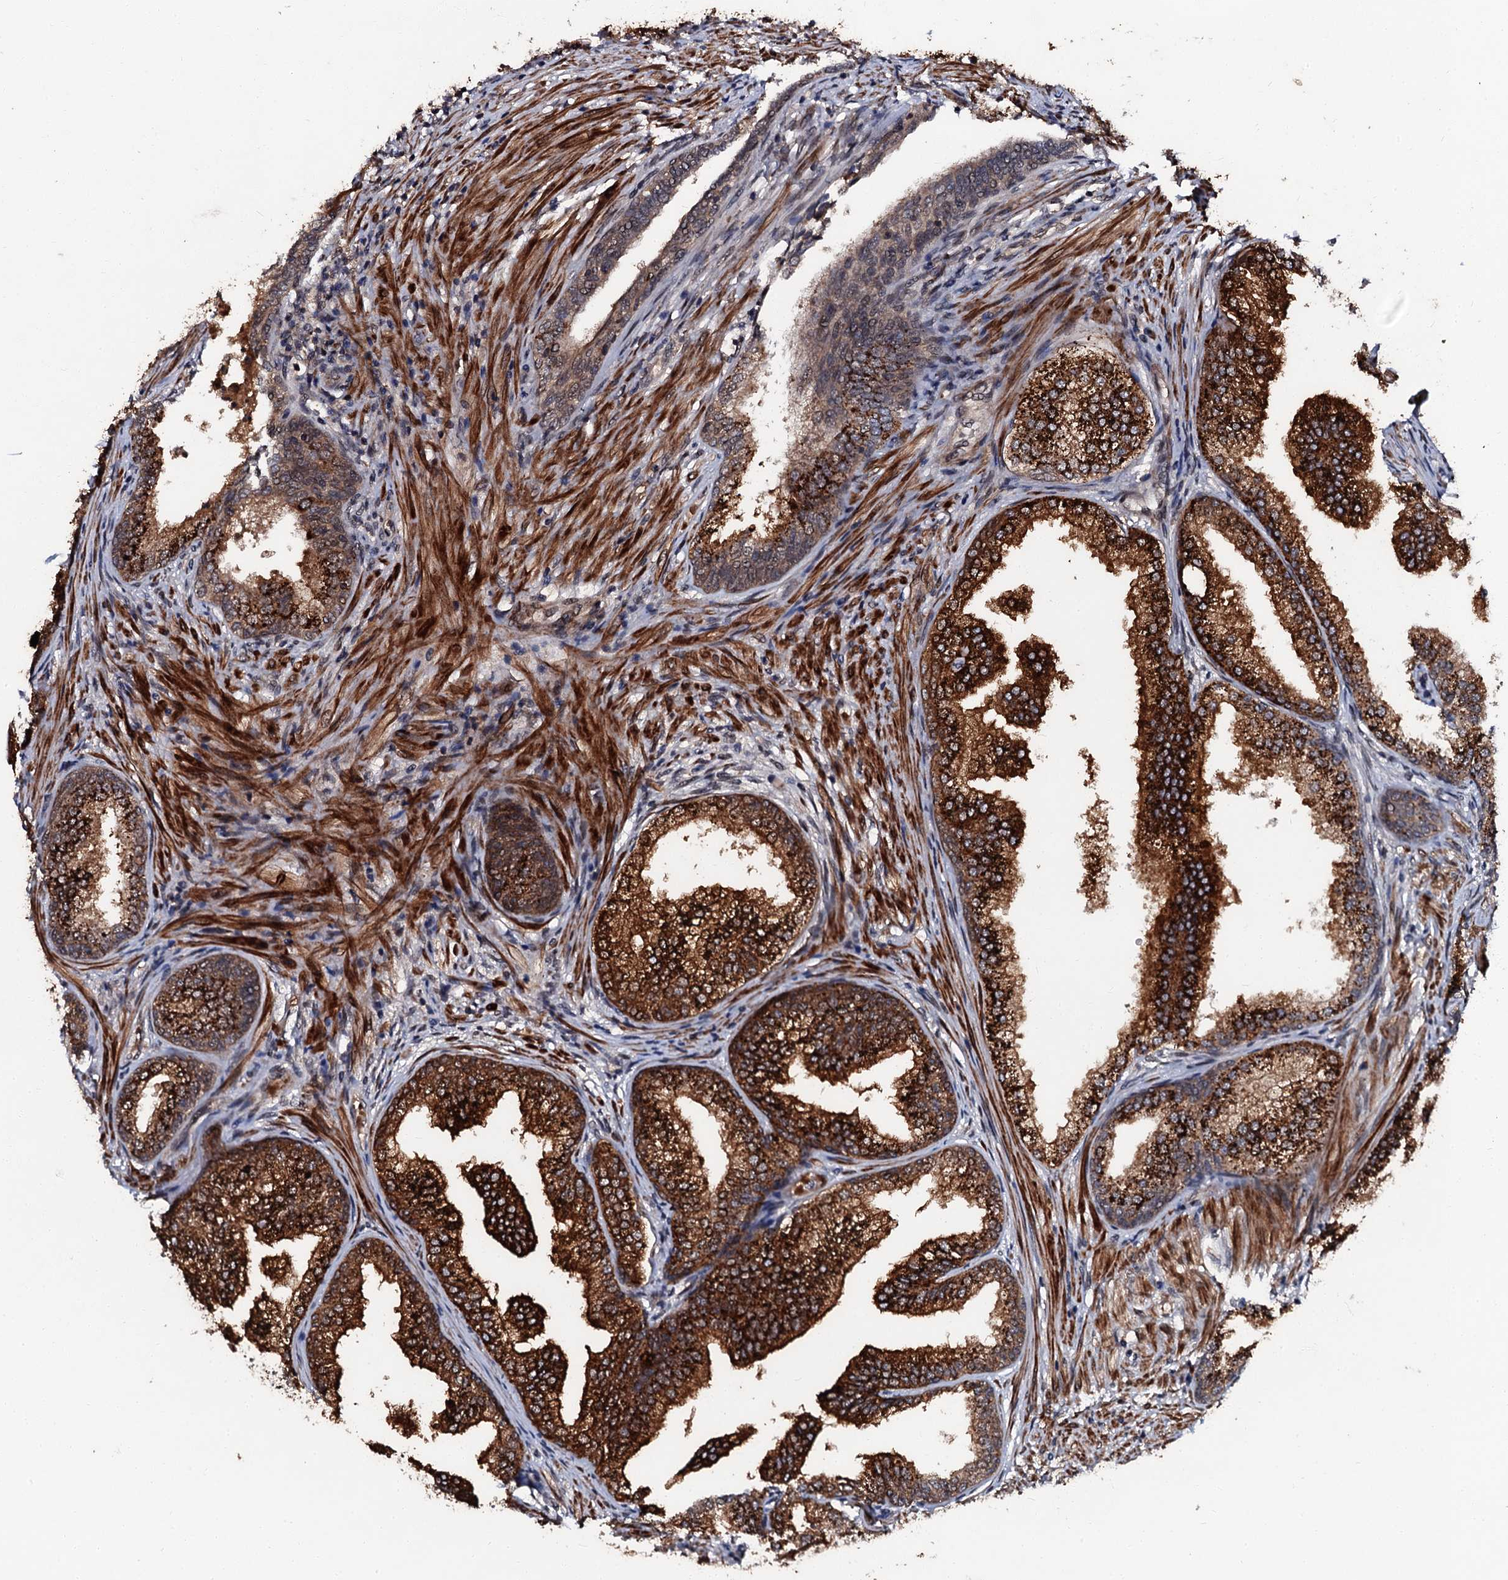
{"staining": {"intensity": "strong", "quantity": ">75%", "location": "cytoplasmic/membranous"}, "tissue": "prostate", "cell_type": "Glandular cells", "image_type": "normal", "snomed": [{"axis": "morphology", "description": "Normal tissue, NOS"}, {"axis": "topography", "description": "Prostate"}], "caption": "This image displays immunohistochemistry (IHC) staining of normal human prostate, with high strong cytoplasmic/membranous expression in approximately >75% of glandular cells.", "gene": "N4BP1", "patient": {"sex": "male", "age": 76}}